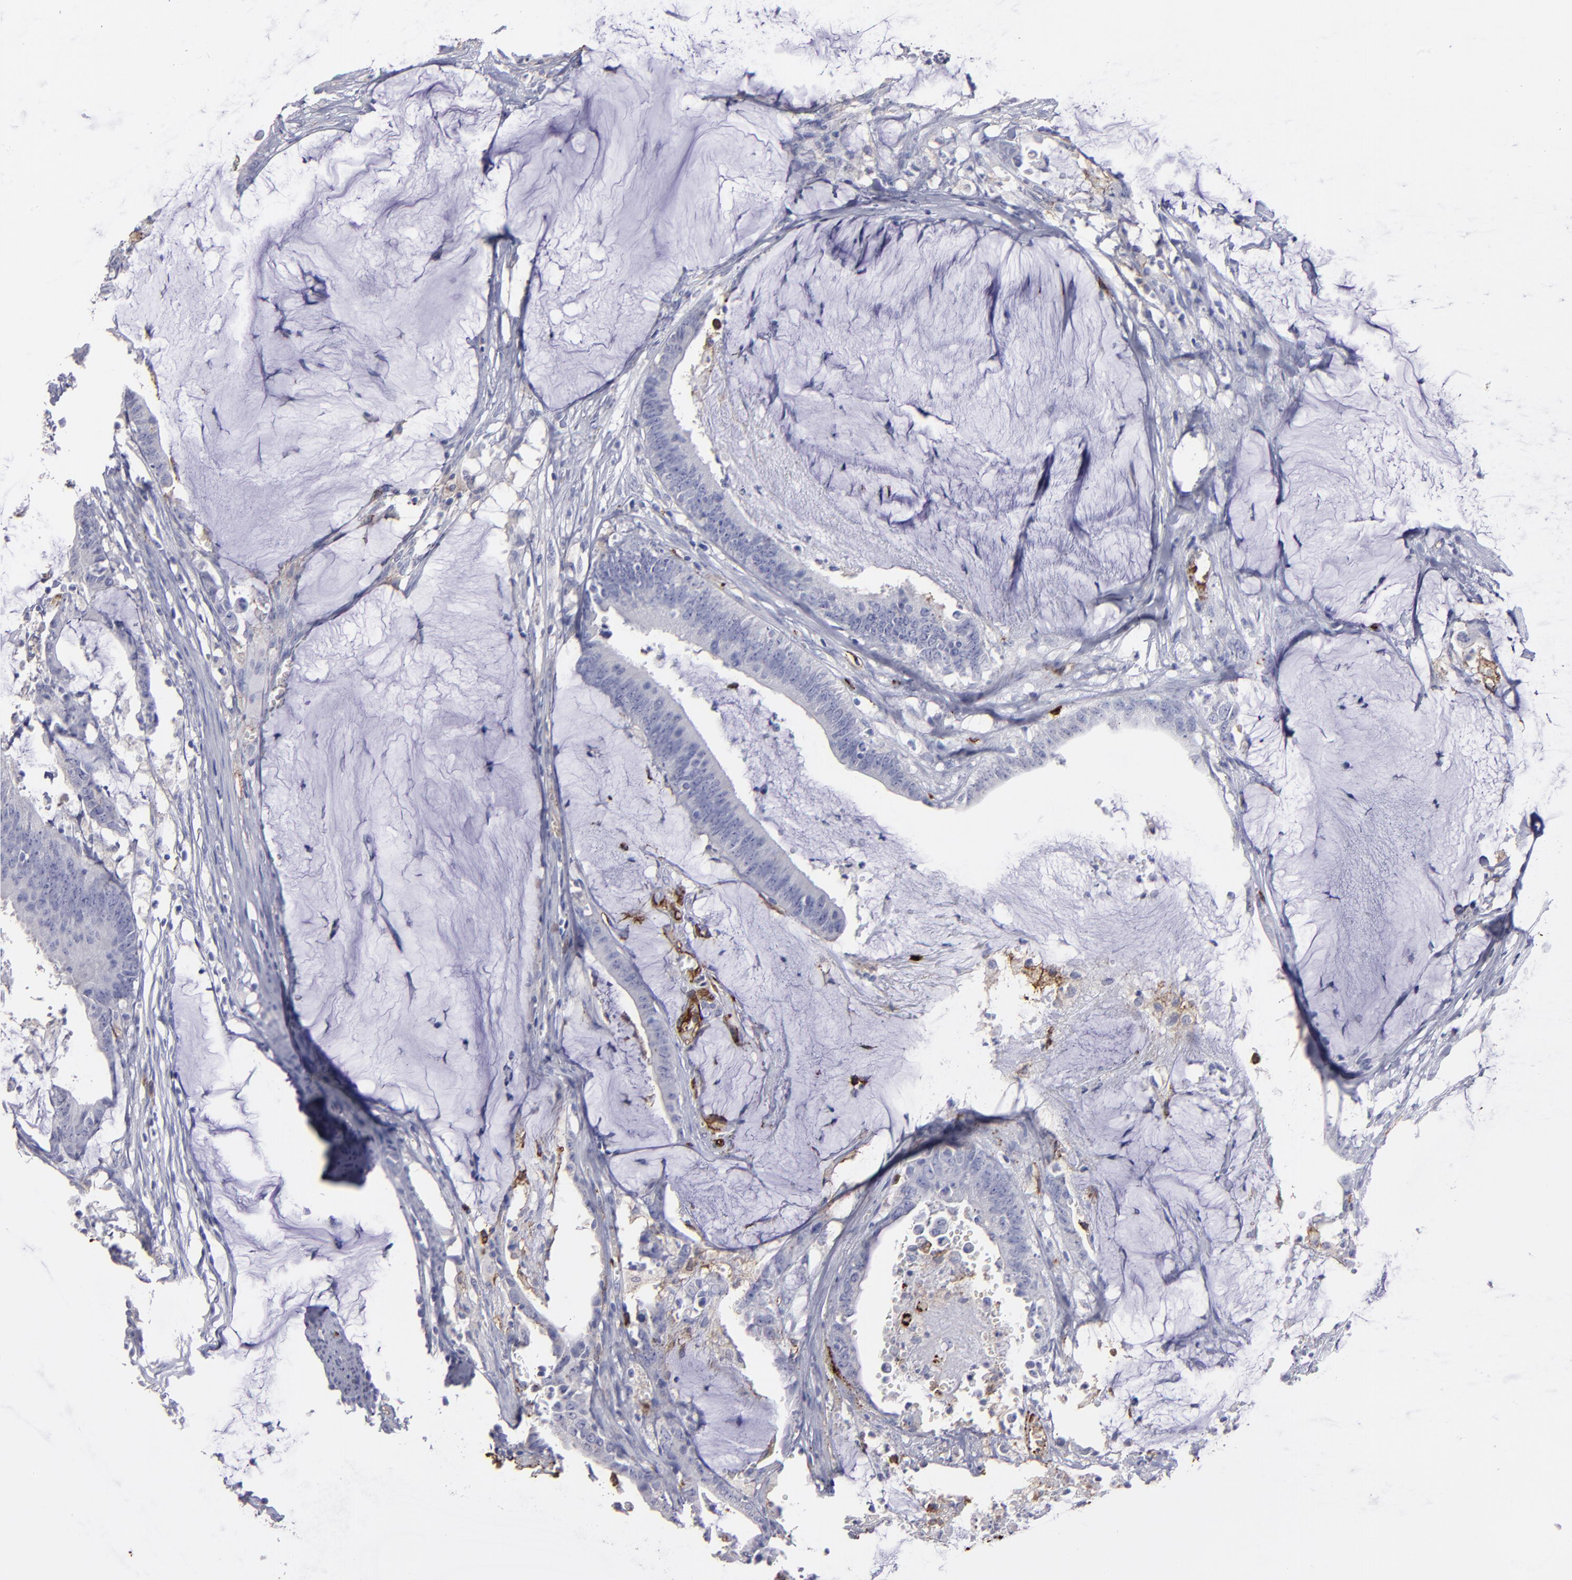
{"staining": {"intensity": "negative", "quantity": "none", "location": "none"}, "tissue": "colorectal cancer", "cell_type": "Tumor cells", "image_type": "cancer", "snomed": [{"axis": "morphology", "description": "Adenocarcinoma, NOS"}, {"axis": "topography", "description": "Rectum"}], "caption": "This is an immunohistochemistry image of human colorectal adenocarcinoma. There is no positivity in tumor cells.", "gene": "CD36", "patient": {"sex": "female", "age": 66}}